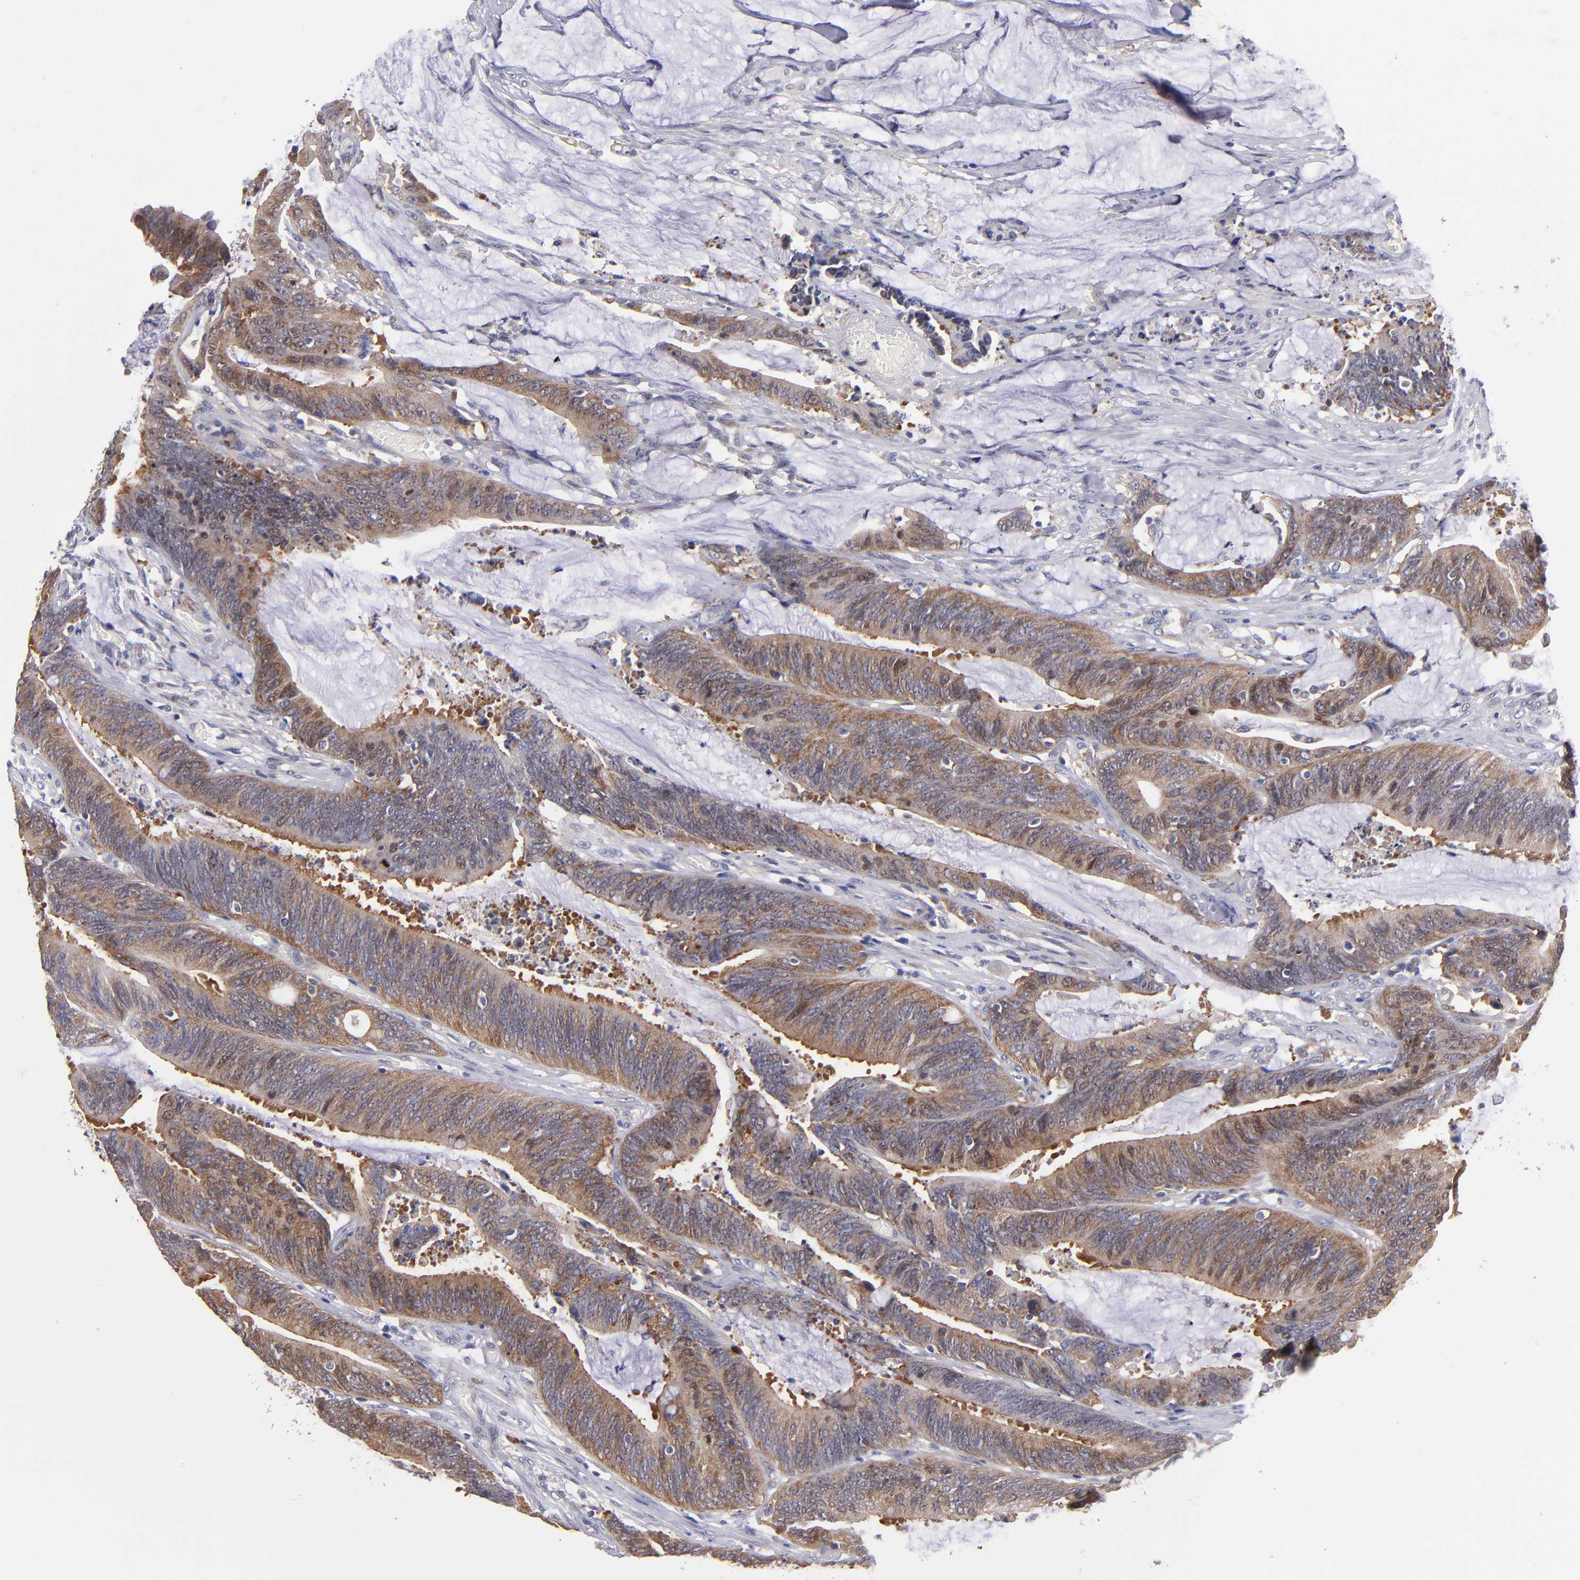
{"staining": {"intensity": "moderate", "quantity": ">75%", "location": "cytoplasmic/membranous"}, "tissue": "colorectal cancer", "cell_type": "Tumor cells", "image_type": "cancer", "snomed": [{"axis": "morphology", "description": "Adenocarcinoma, NOS"}, {"axis": "topography", "description": "Rectum"}], "caption": "Protein analysis of adenocarcinoma (colorectal) tissue demonstrates moderate cytoplasmic/membranous positivity in about >75% of tumor cells. The staining was performed using DAB, with brown indicating positive protein expression. Nuclei are stained blue with hematoxylin.", "gene": "EIF3L", "patient": {"sex": "female", "age": 66}}